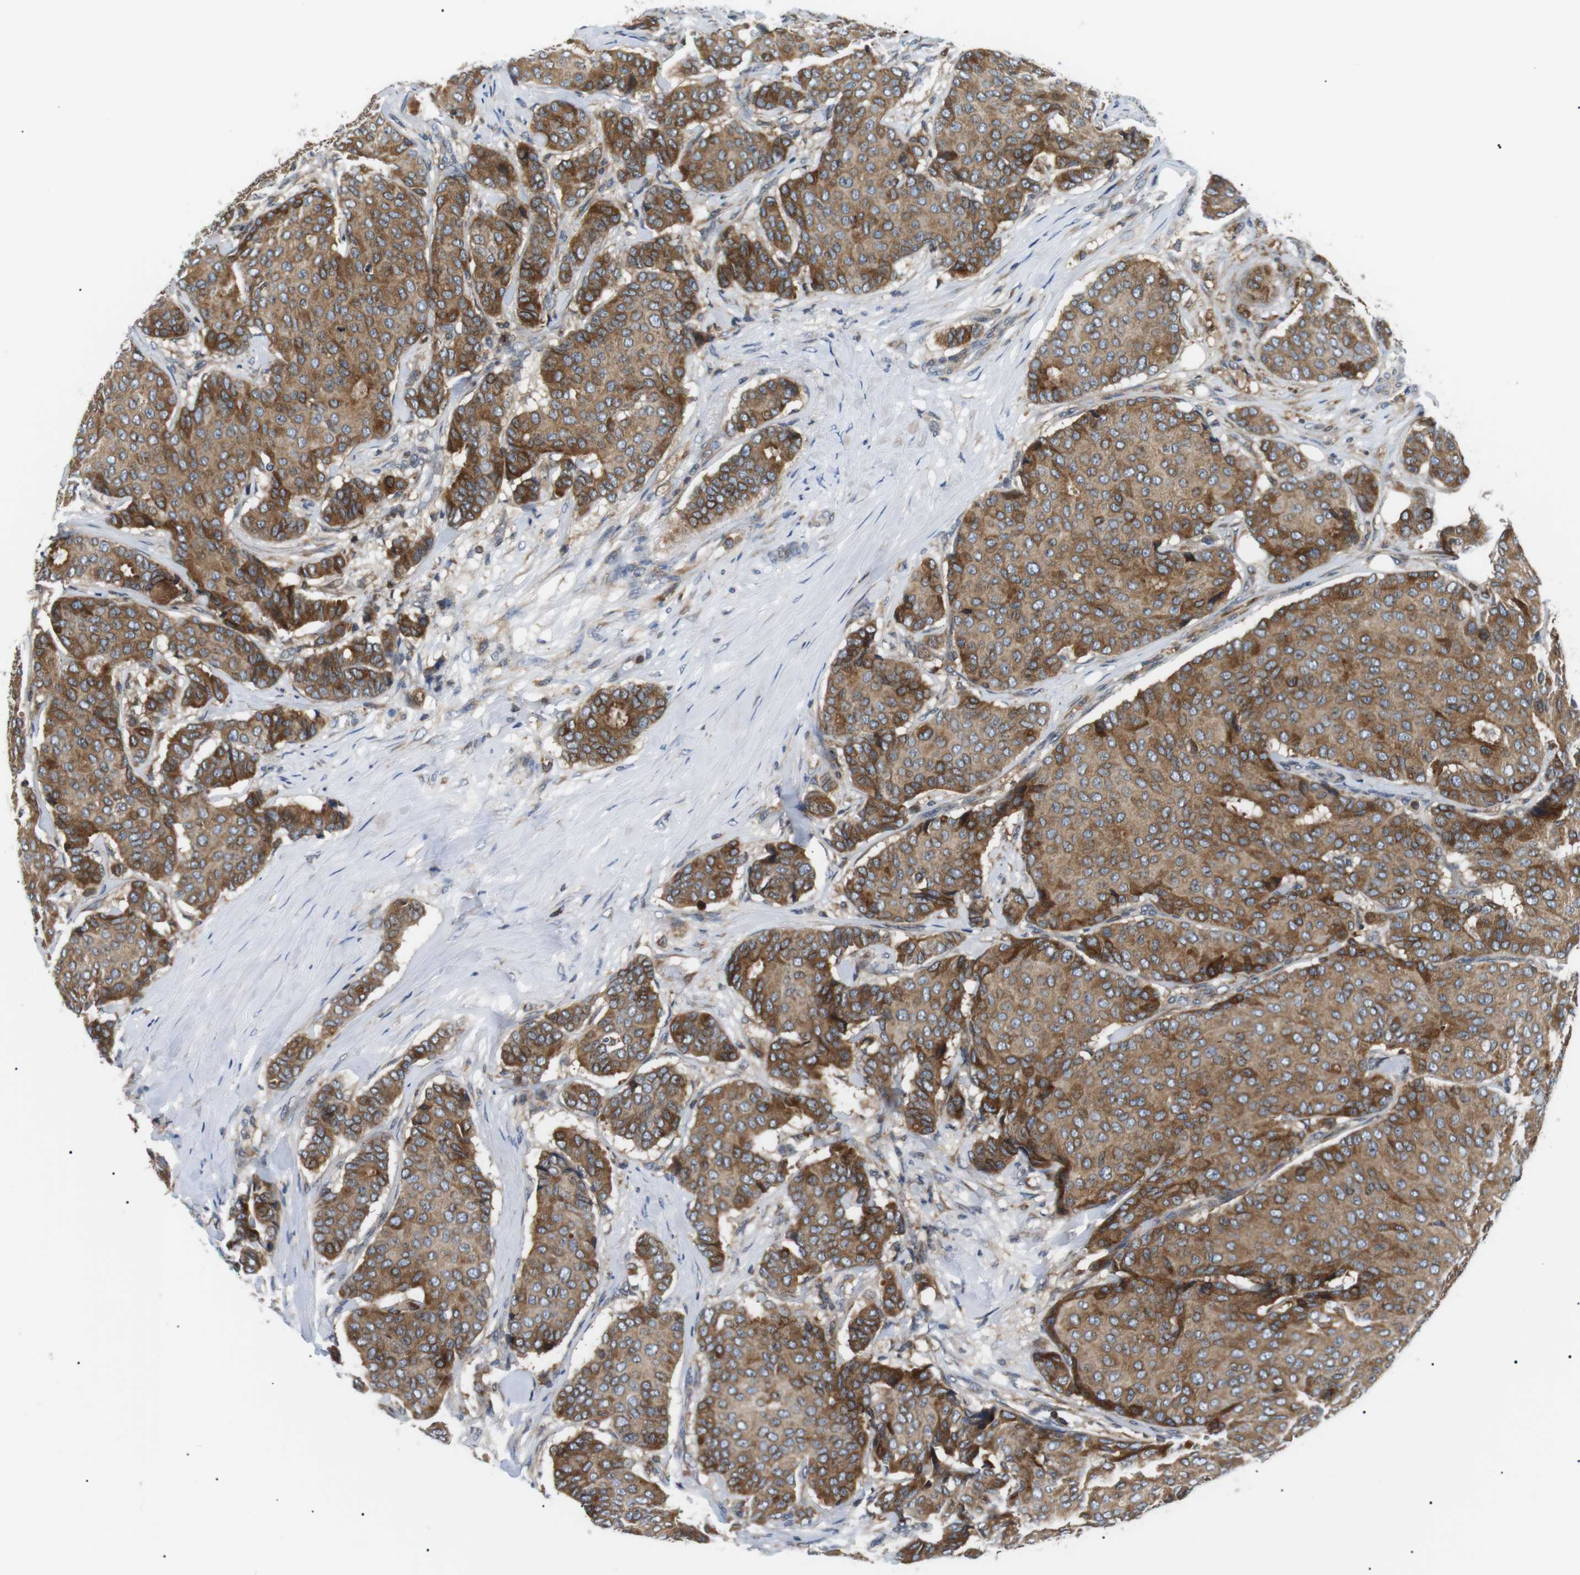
{"staining": {"intensity": "moderate", "quantity": ">75%", "location": "cytoplasmic/membranous"}, "tissue": "breast cancer", "cell_type": "Tumor cells", "image_type": "cancer", "snomed": [{"axis": "morphology", "description": "Duct carcinoma"}, {"axis": "topography", "description": "Breast"}], "caption": "This is an image of IHC staining of breast cancer (intraductal carcinoma), which shows moderate expression in the cytoplasmic/membranous of tumor cells.", "gene": "RAB9A", "patient": {"sex": "female", "age": 75}}